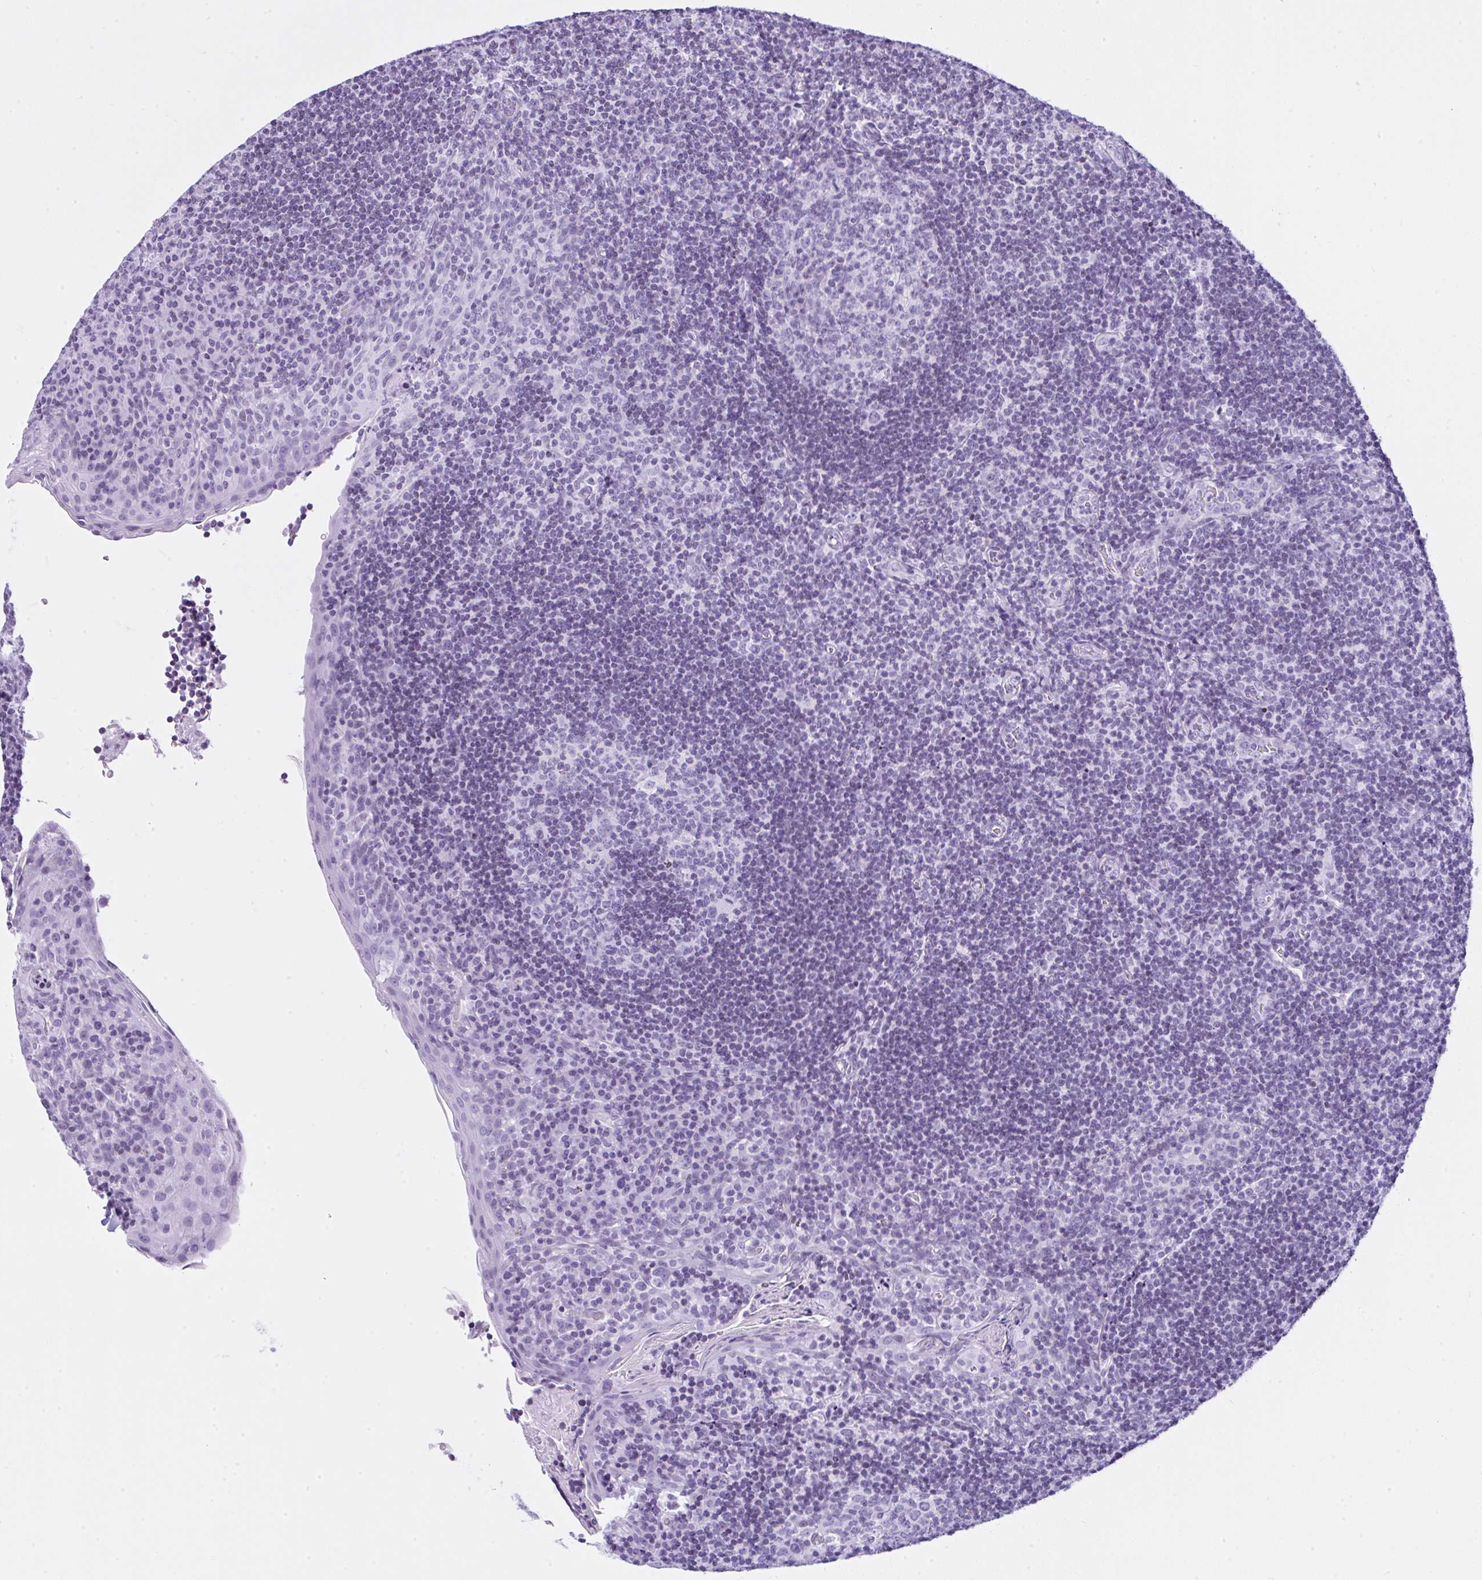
{"staining": {"intensity": "negative", "quantity": "none", "location": "none"}, "tissue": "tonsil", "cell_type": "Germinal center cells", "image_type": "normal", "snomed": [{"axis": "morphology", "description": "Normal tissue, NOS"}, {"axis": "topography", "description": "Tonsil"}], "caption": "Photomicrograph shows no protein positivity in germinal center cells of normal tonsil. Nuclei are stained in blue.", "gene": "KRT27", "patient": {"sex": "male", "age": 17}}